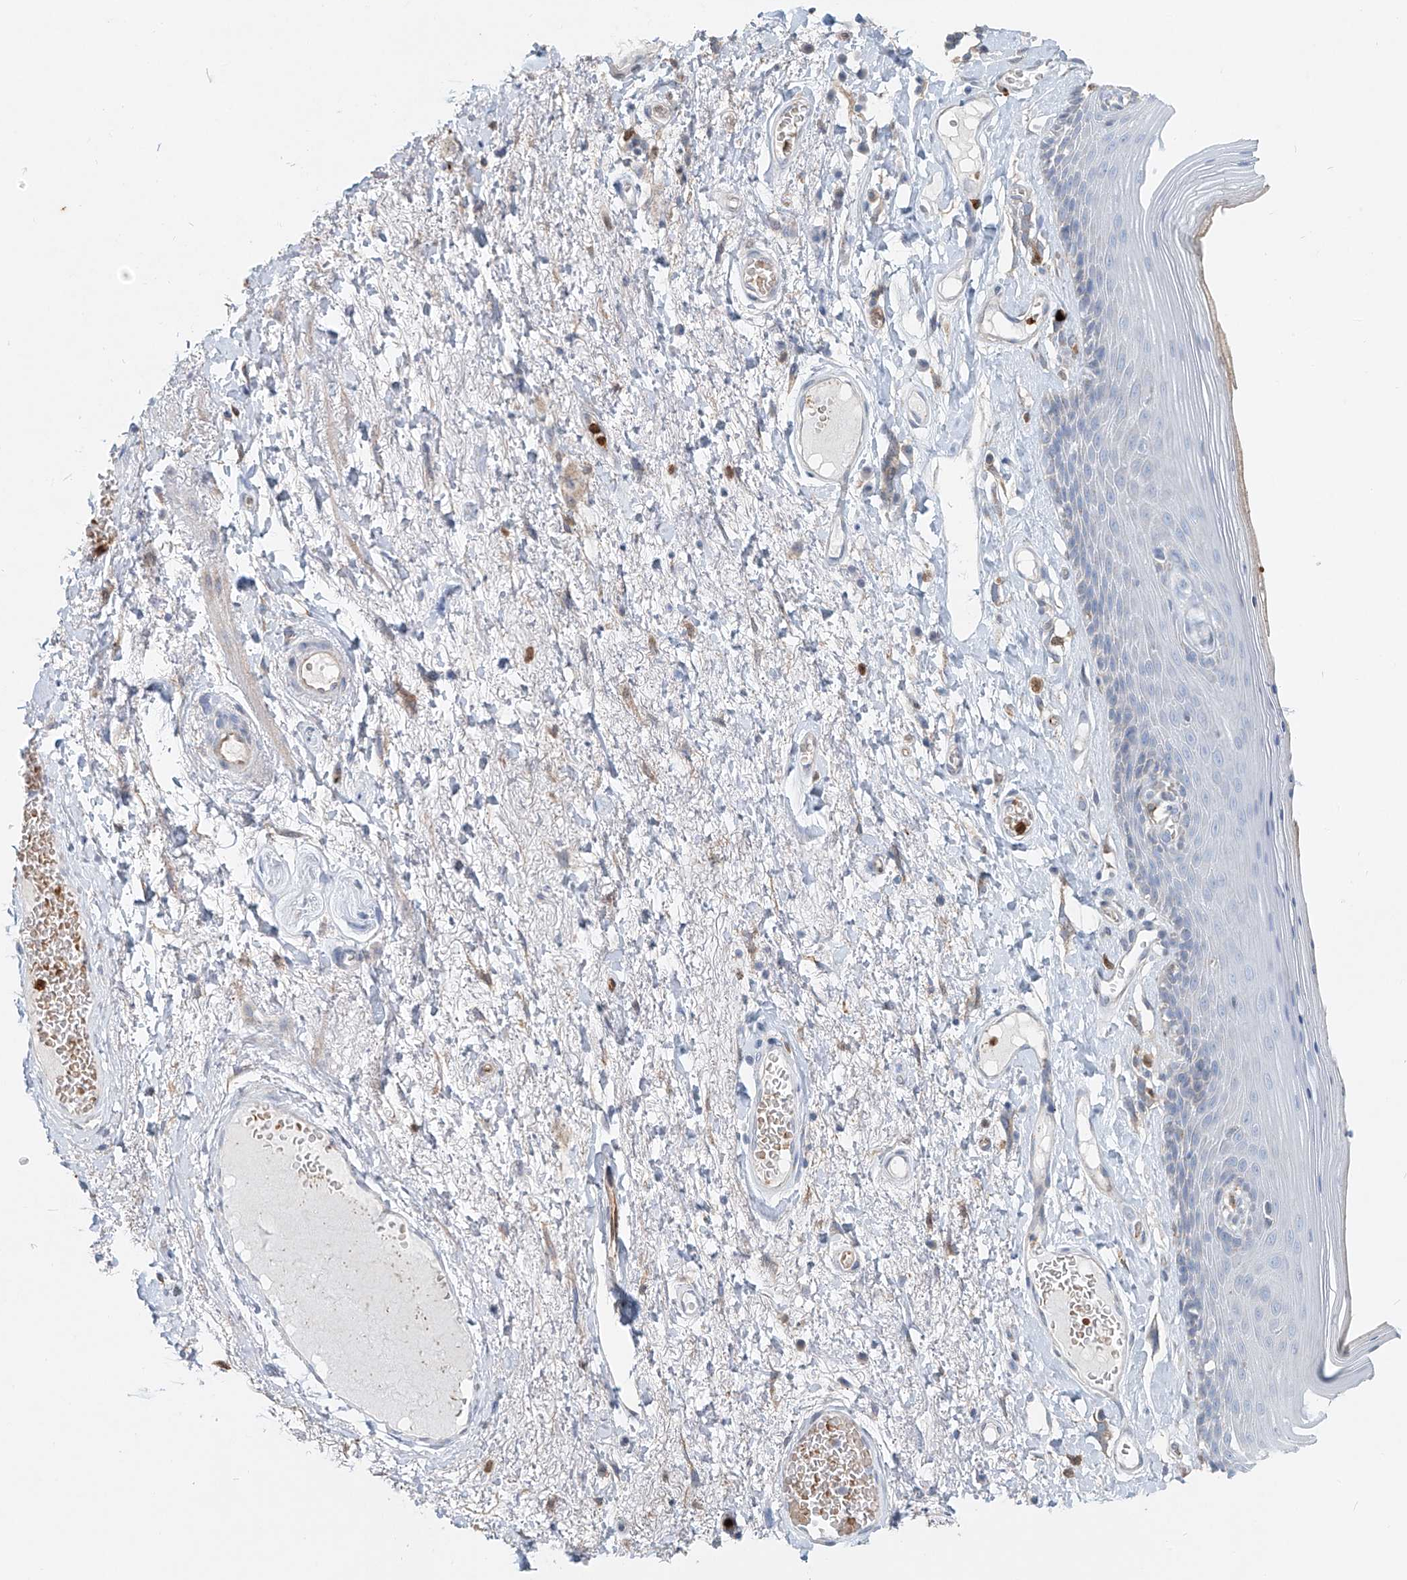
{"staining": {"intensity": "moderate", "quantity": "<25%", "location": "cytoplasmic/membranous"}, "tissue": "skin", "cell_type": "Epidermal cells", "image_type": "normal", "snomed": [{"axis": "morphology", "description": "Normal tissue, NOS"}, {"axis": "topography", "description": "Anal"}], "caption": "Moderate cytoplasmic/membranous positivity for a protein is appreciated in about <25% of epidermal cells of benign skin using IHC.", "gene": "PTPRA", "patient": {"sex": "male", "age": 69}}